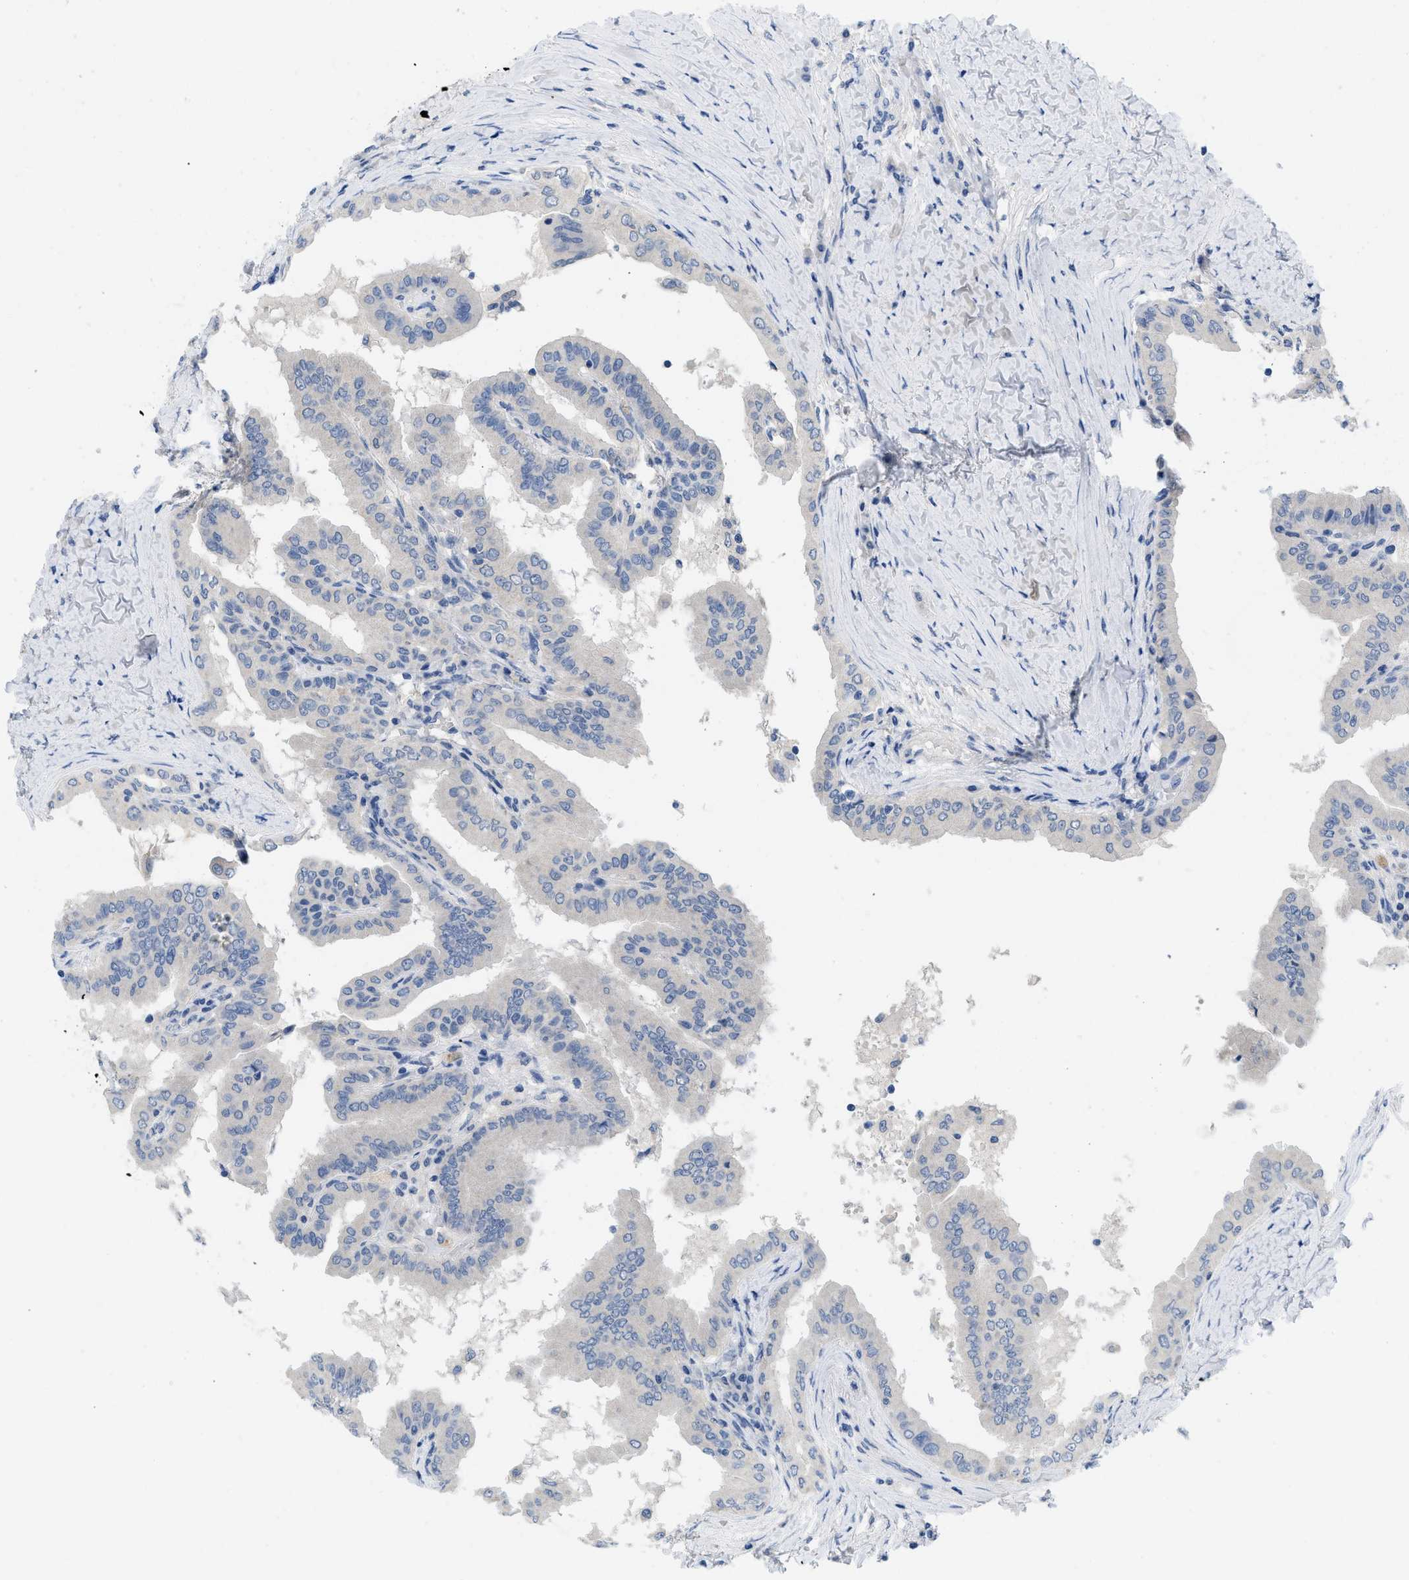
{"staining": {"intensity": "negative", "quantity": "none", "location": "none"}, "tissue": "thyroid cancer", "cell_type": "Tumor cells", "image_type": "cancer", "snomed": [{"axis": "morphology", "description": "Papillary adenocarcinoma, NOS"}, {"axis": "topography", "description": "Thyroid gland"}], "caption": "High magnification brightfield microscopy of thyroid cancer (papillary adenocarcinoma) stained with DAB (3,3'-diaminobenzidine) (brown) and counterstained with hematoxylin (blue): tumor cells show no significant staining.", "gene": "PYY", "patient": {"sex": "male", "age": 33}}